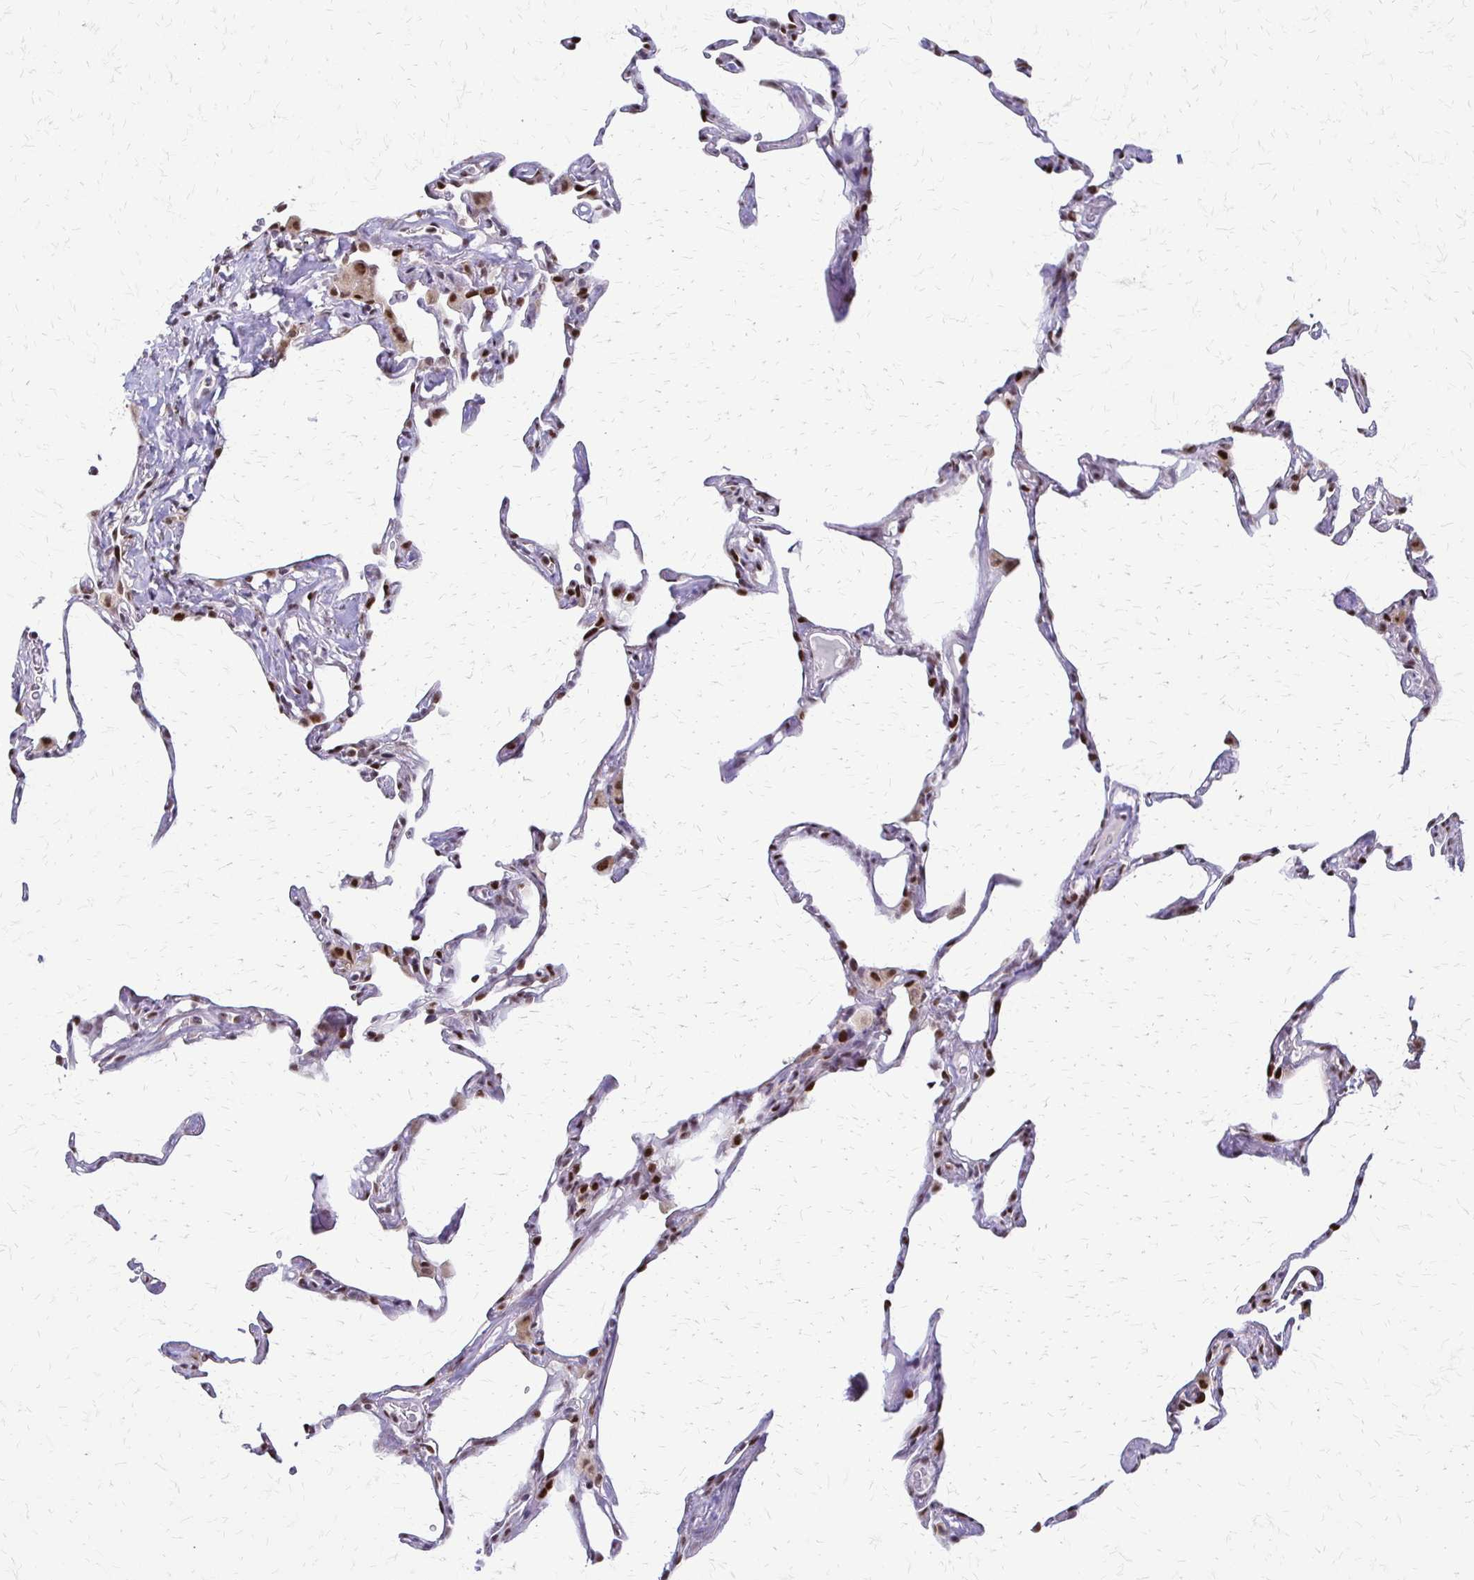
{"staining": {"intensity": "strong", "quantity": "25%-75%", "location": "nuclear"}, "tissue": "lung", "cell_type": "Alveolar cells", "image_type": "normal", "snomed": [{"axis": "morphology", "description": "Normal tissue, NOS"}, {"axis": "topography", "description": "Lung"}], "caption": "A high amount of strong nuclear staining is present in about 25%-75% of alveolar cells in benign lung.", "gene": "TRIR", "patient": {"sex": "male", "age": 65}}